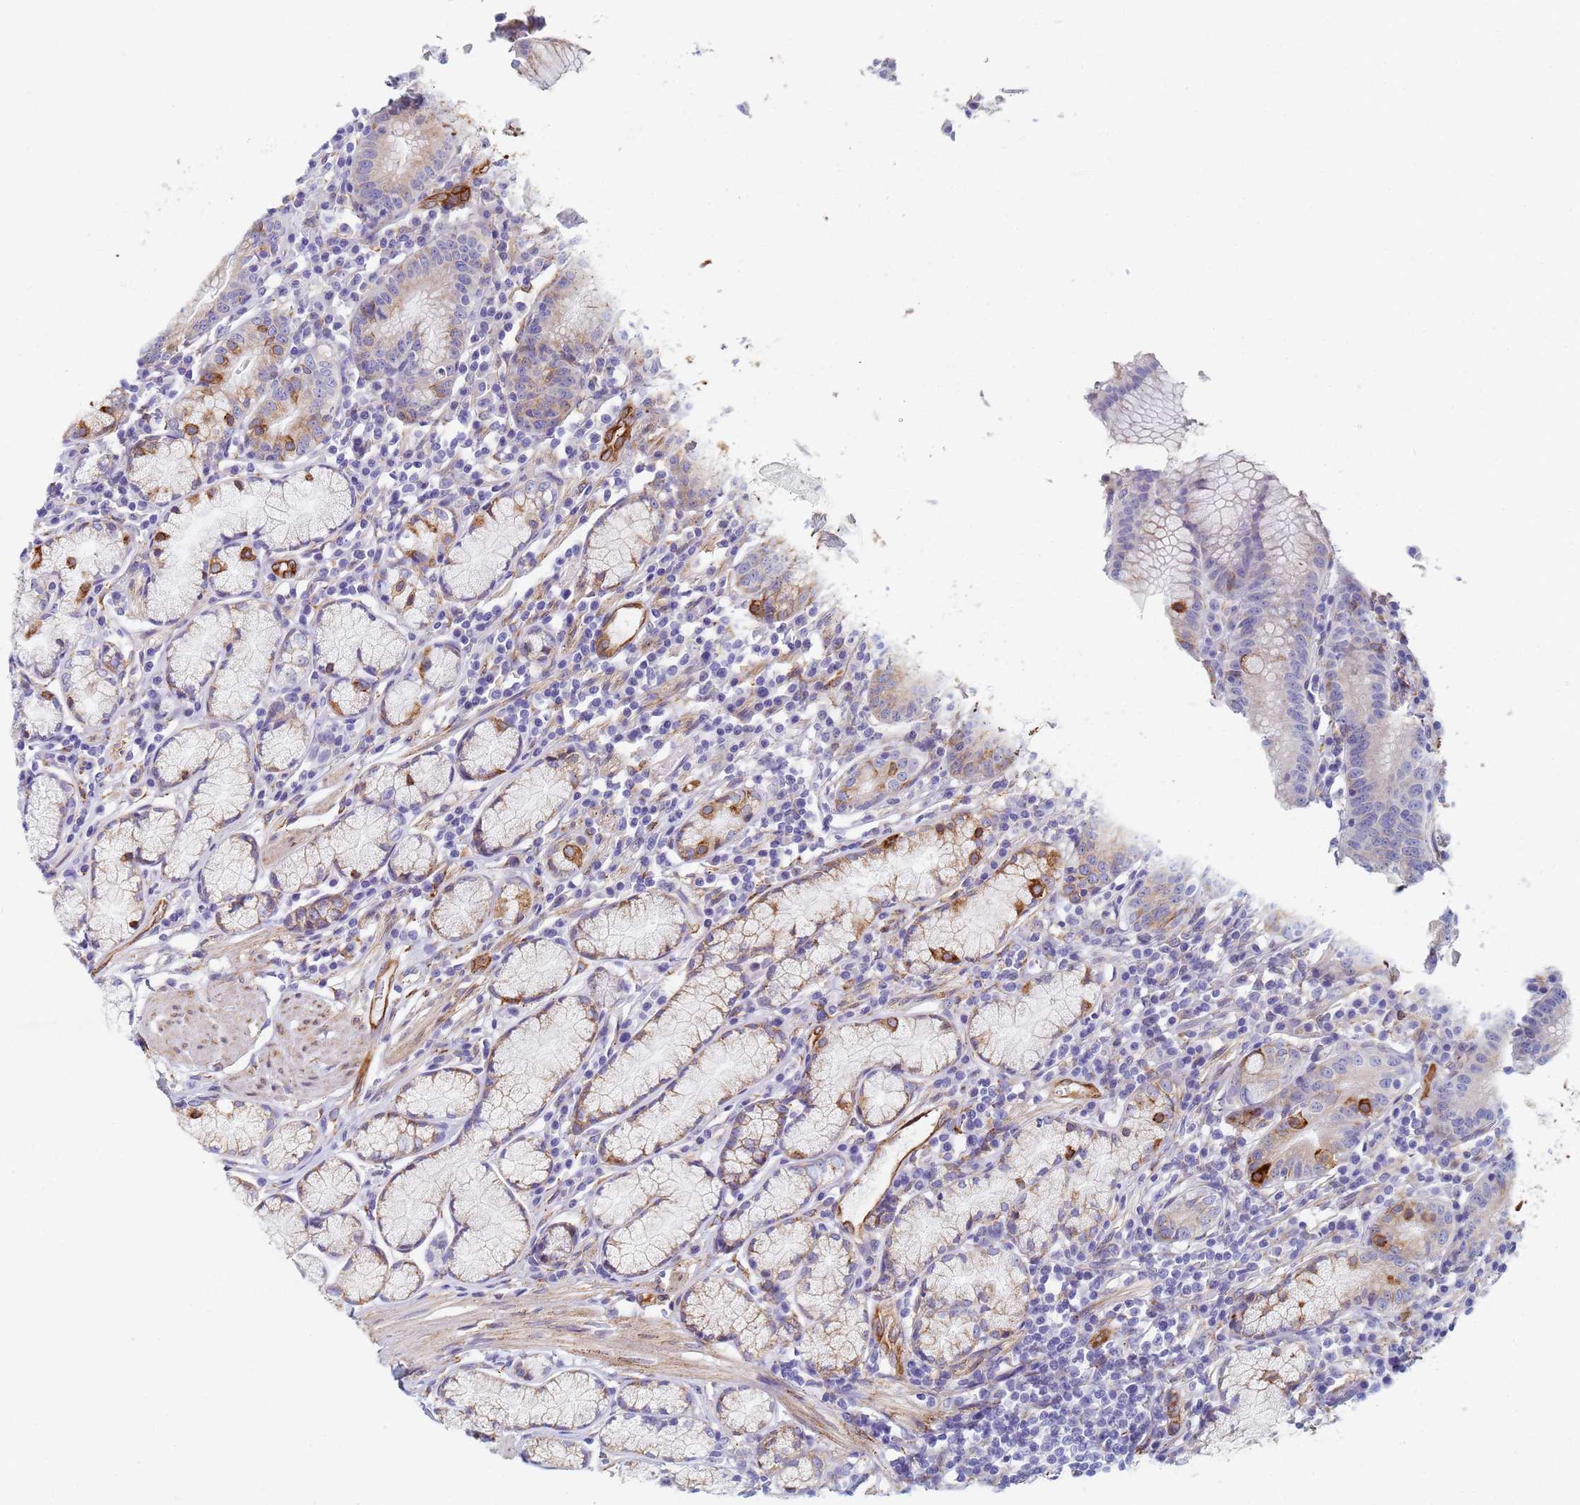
{"staining": {"intensity": "strong", "quantity": ">75%", "location": "cytoplasmic/membranous"}, "tissue": "stomach", "cell_type": "Glandular cells", "image_type": "normal", "snomed": [{"axis": "morphology", "description": "Normal tissue, NOS"}, {"axis": "topography", "description": "Stomach"}], "caption": "High-power microscopy captured an immunohistochemistry histopathology image of unremarkable stomach, revealing strong cytoplasmic/membranous positivity in about >75% of glandular cells.", "gene": "GDAP2", "patient": {"sex": "male", "age": 55}}